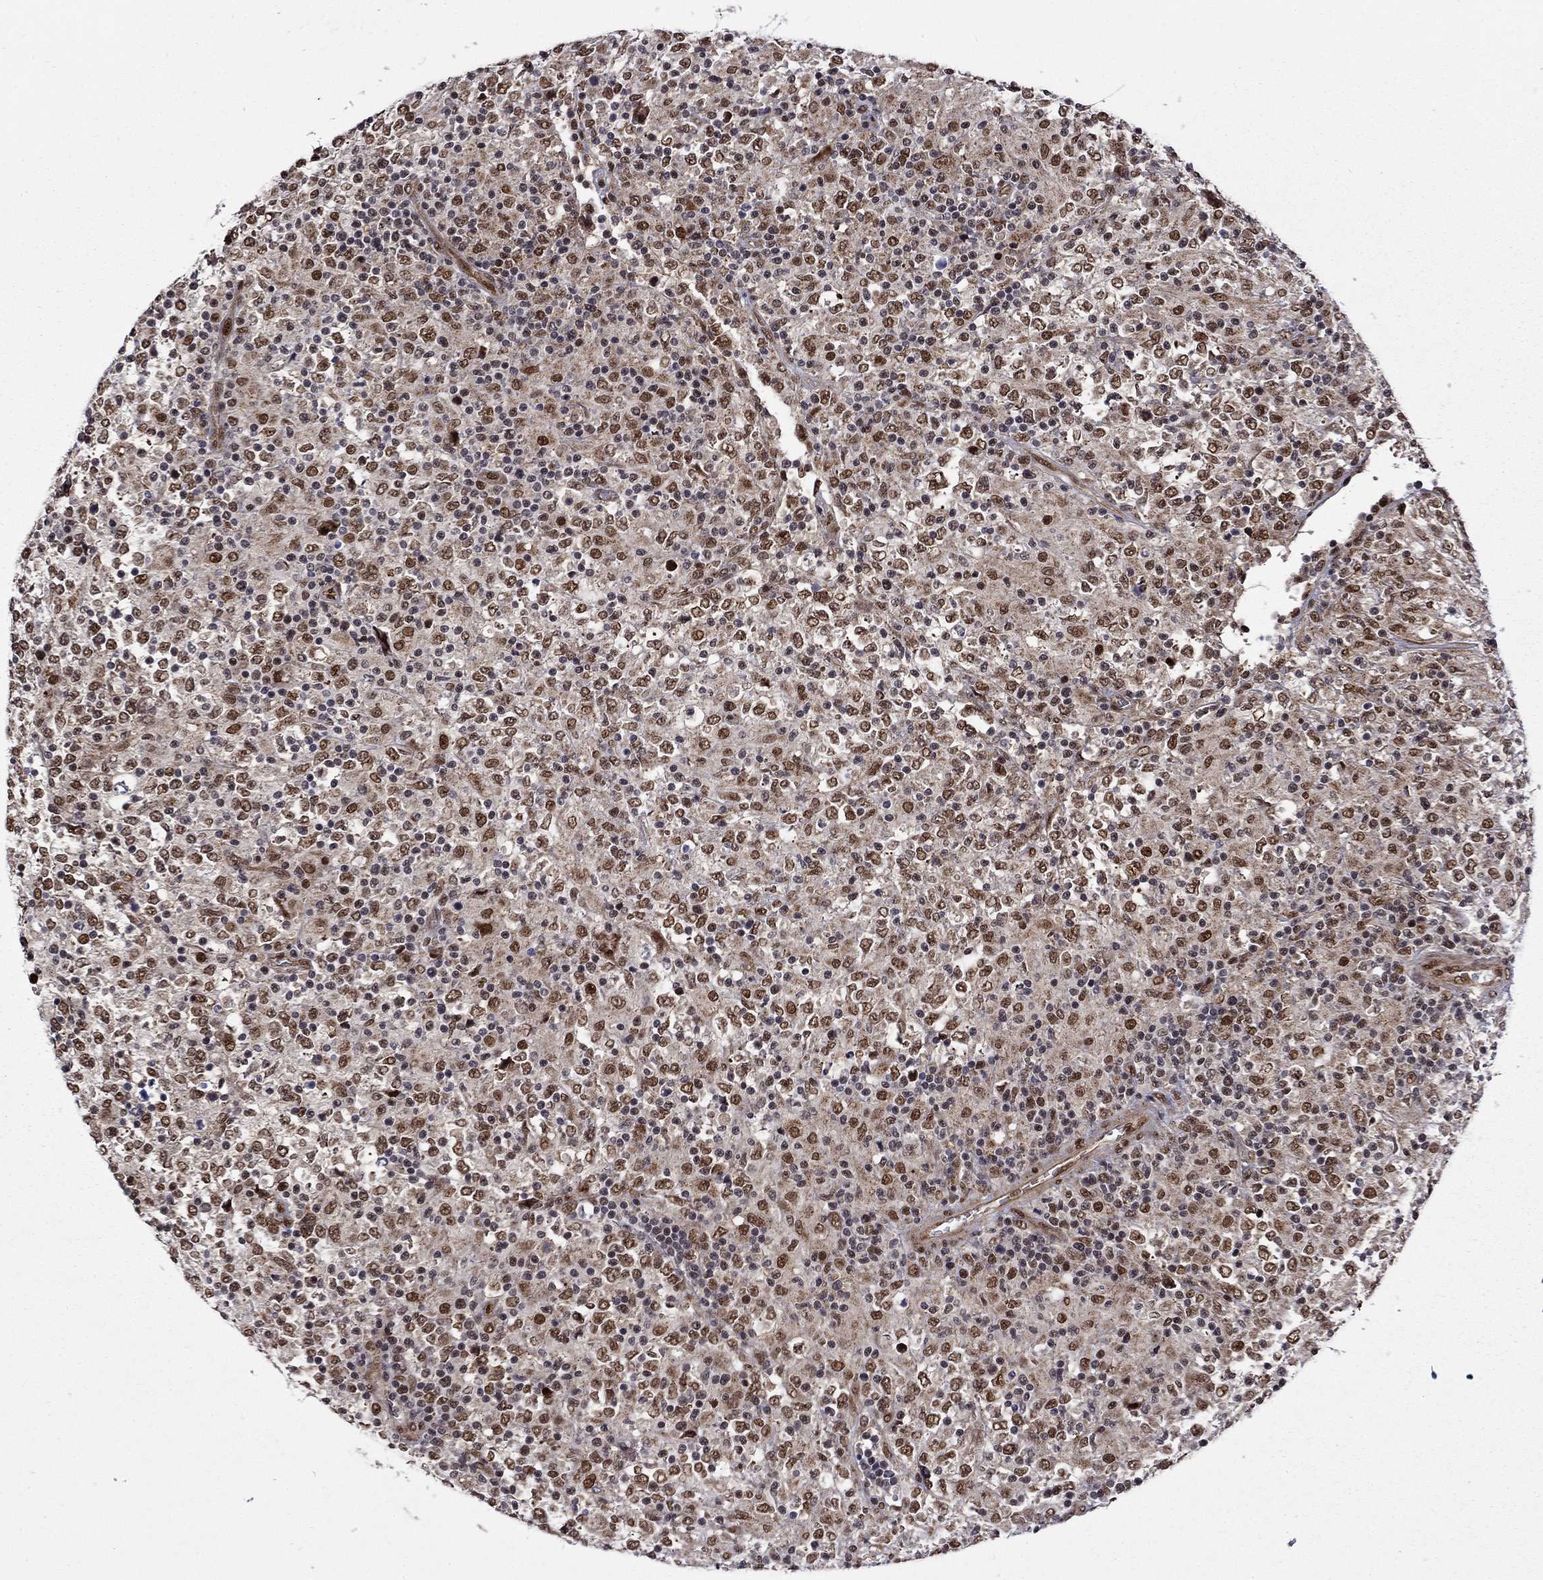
{"staining": {"intensity": "strong", "quantity": "25%-75%", "location": "nuclear"}, "tissue": "lymphoma", "cell_type": "Tumor cells", "image_type": "cancer", "snomed": [{"axis": "morphology", "description": "Malignant lymphoma, non-Hodgkin's type, High grade"}, {"axis": "topography", "description": "Lymph node"}], "caption": "Immunohistochemical staining of human high-grade malignant lymphoma, non-Hodgkin's type shows high levels of strong nuclear staining in approximately 25%-75% of tumor cells.", "gene": "KPNA3", "patient": {"sex": "female", "age": 84}}